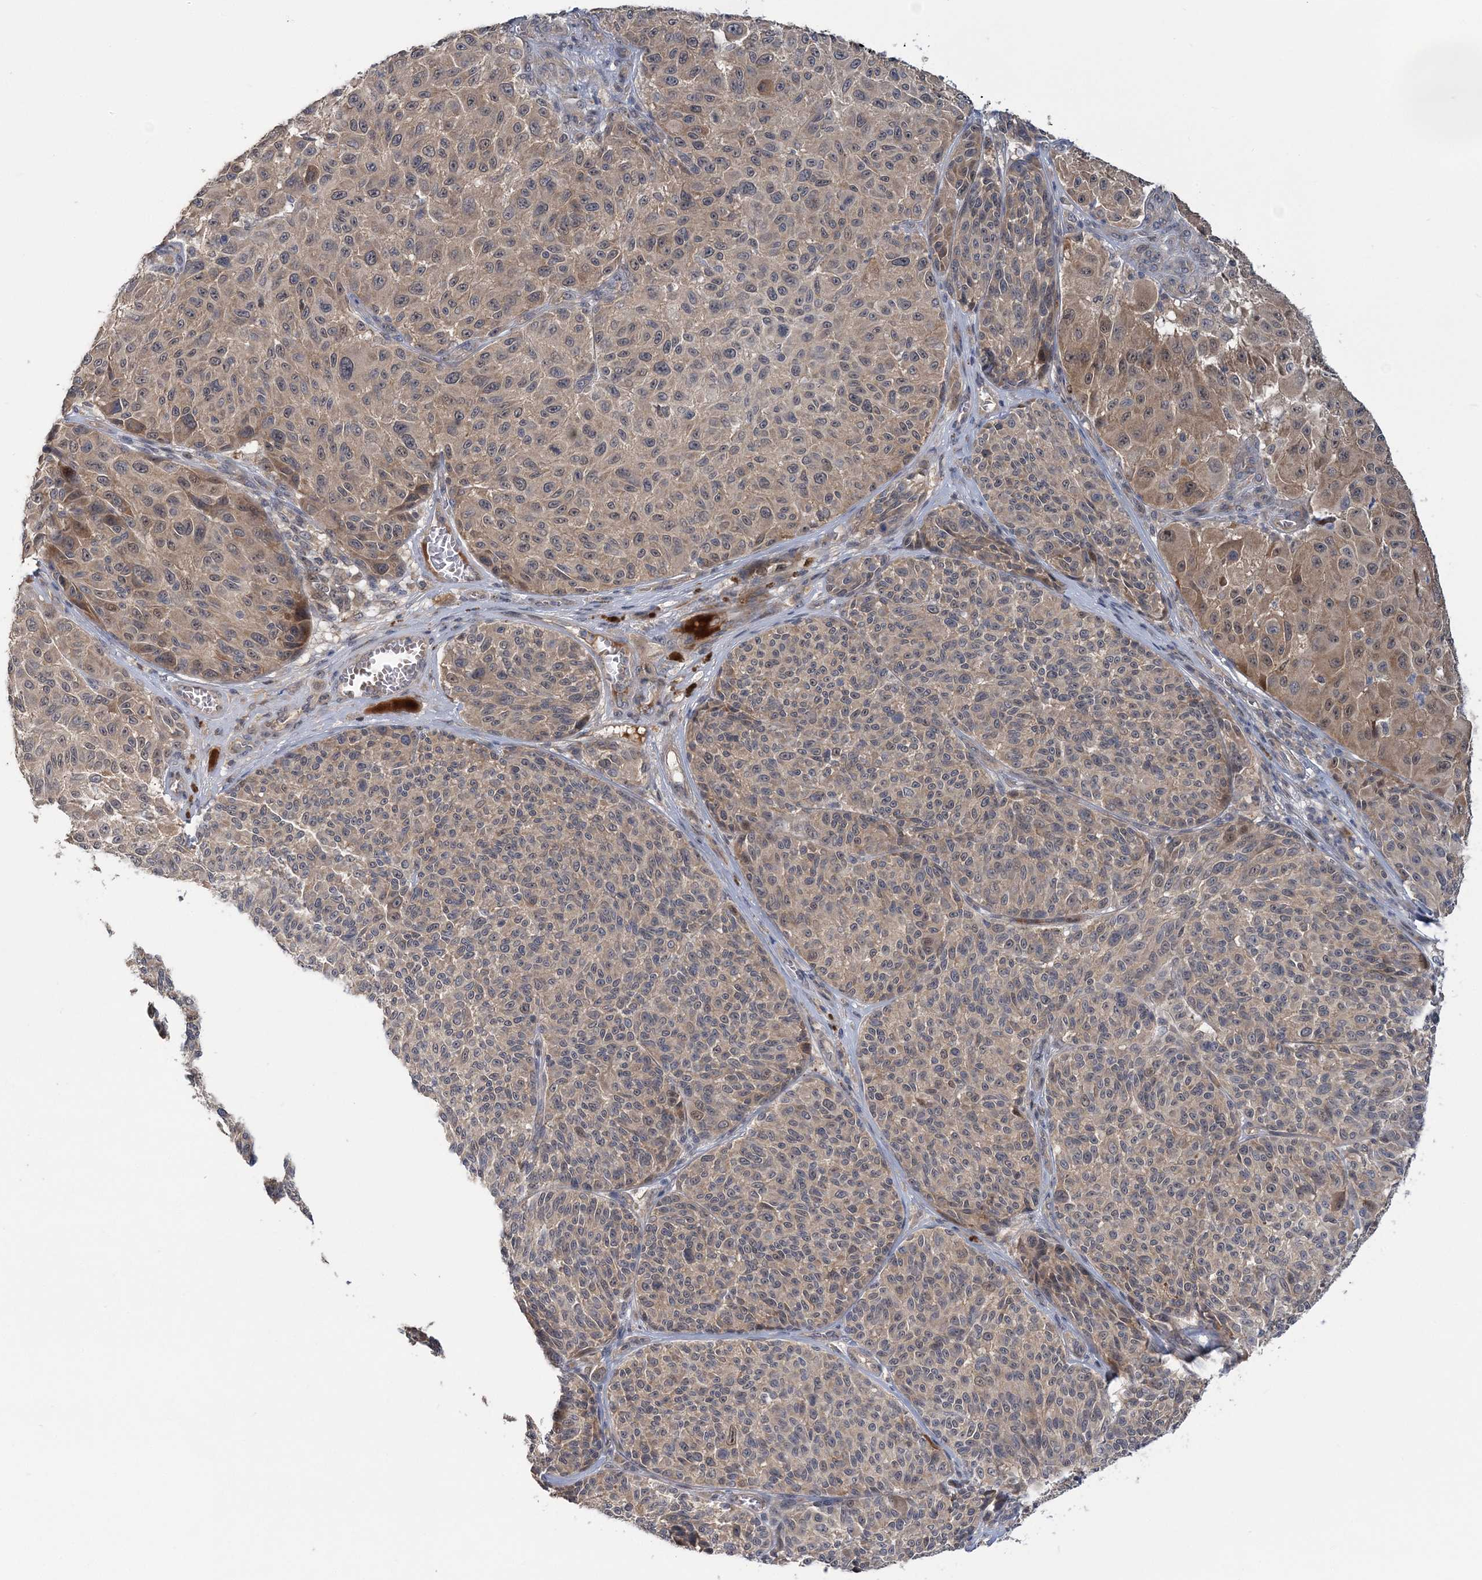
{"staining": {"intensity": "weak", "quantity": ">75%", "location": "cytoplasmic/membranous"}, "tissue": "melanoma", "cell_type": "Tumor cells", "image_type": "cancer", "snomed": [{"axis": "morphology", "description": "Malignant melanoma, NOS"}, {"axis": "topography", "description": "Skin"}], "caption": "The immunohistochemical stain labels weak cytoplasmic/membranous staining in tumor cells of malignant melanoma tissue. (DAB = brown stain, brightfield microscopy at high magnification).", "gene": "RNF25", "patient": {"sex": "male", "age": 83}}